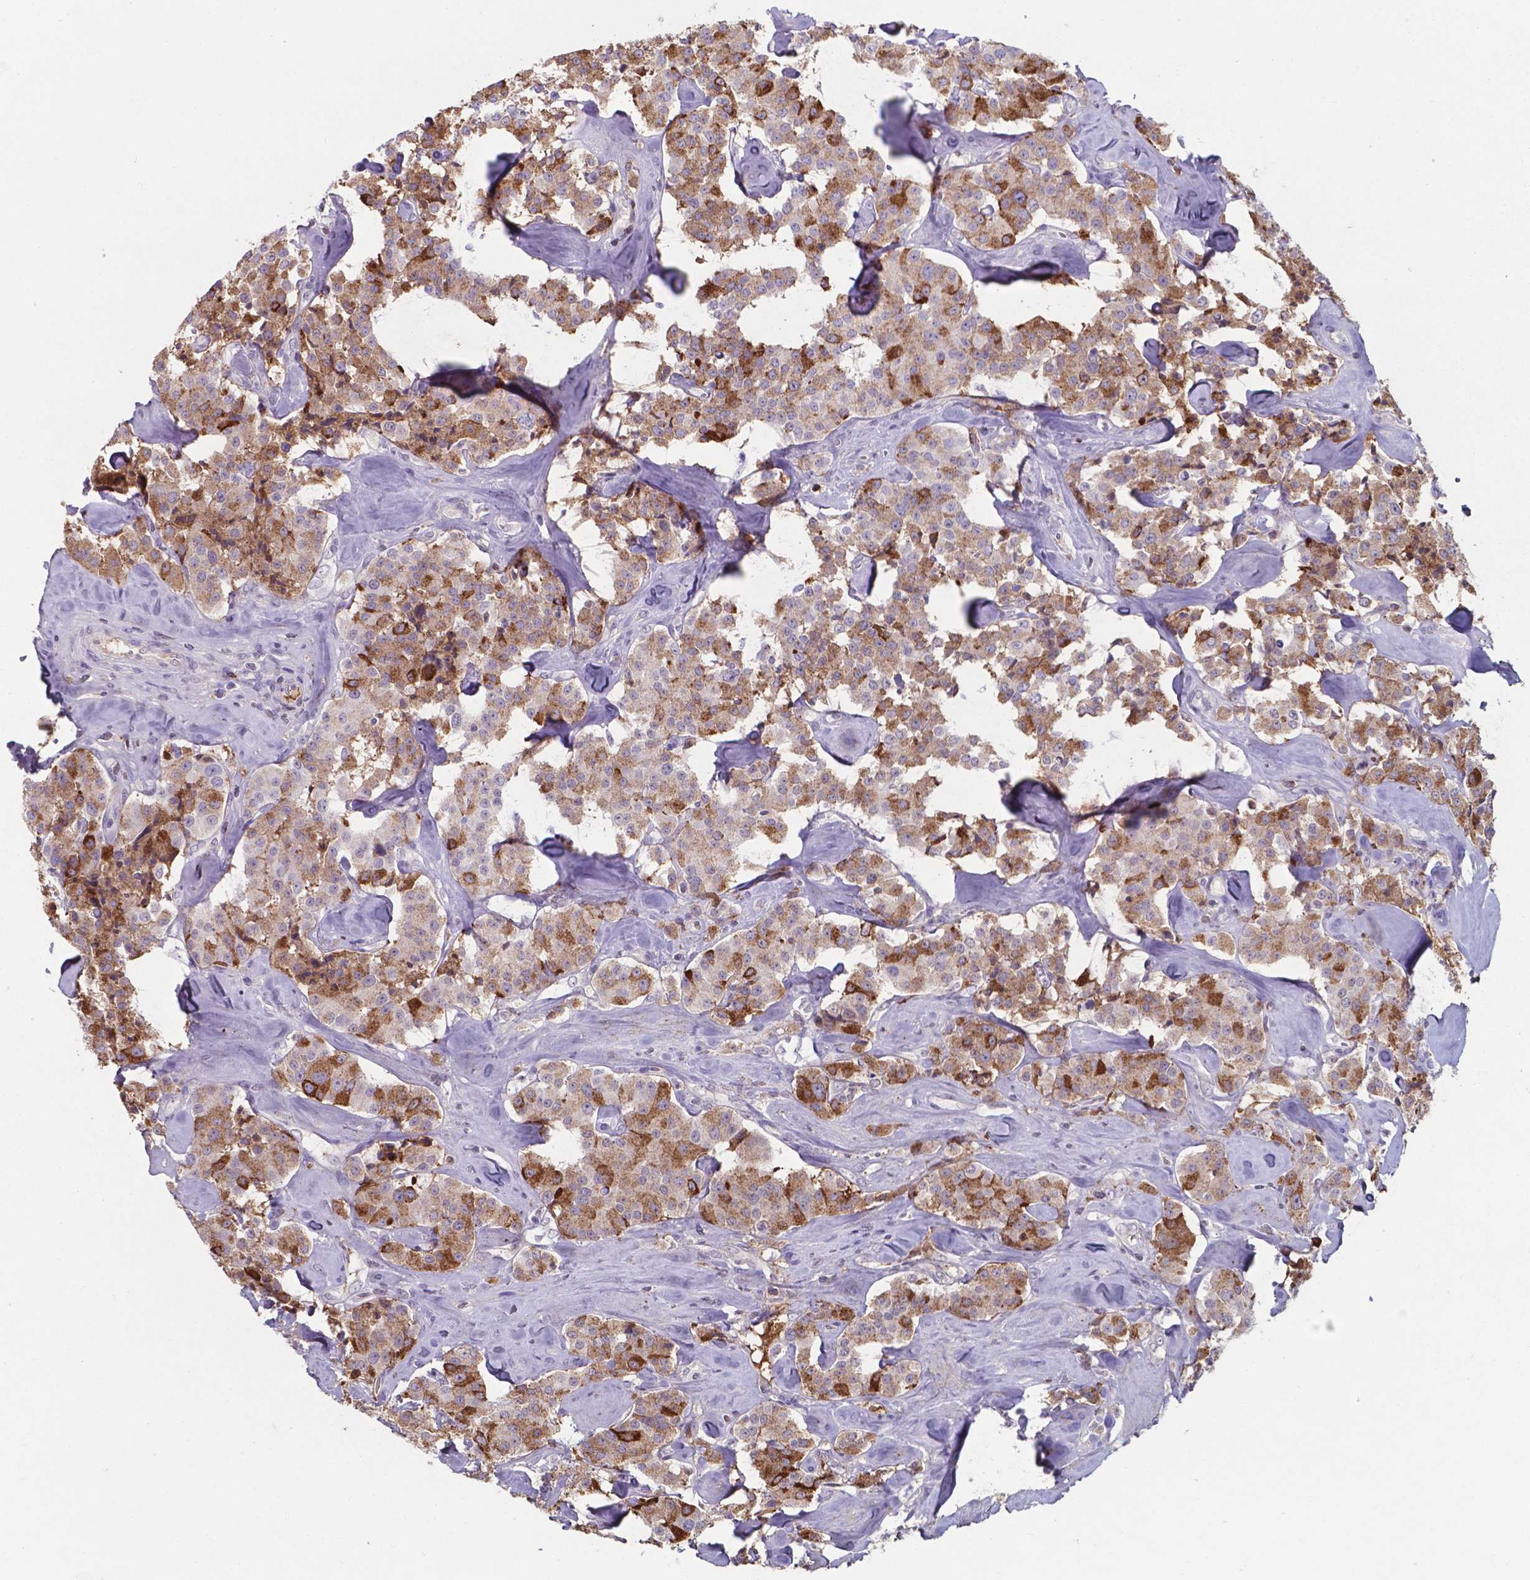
{"staining": {"intensity": "moderate", "quantity": ">75%", "location": "cytoplasmic/membranous"}, "tissue": "carcinoid", "cell_type": "Tumor cells", "image_type": "cancer", "snomed": [{"axis": "morphology", "description": "Carcinoid, malignant, NOS"}, {"axis": "topography", "description": "Pancreas"}], "caption": "Immunohistochemical staining of human carcinoid shows moderate cytoplasmic/membranous protein positivity in about >75% of tumor cells.", "gene": "SERPINA1", "patient": {"sex": "male", "age": 41}}